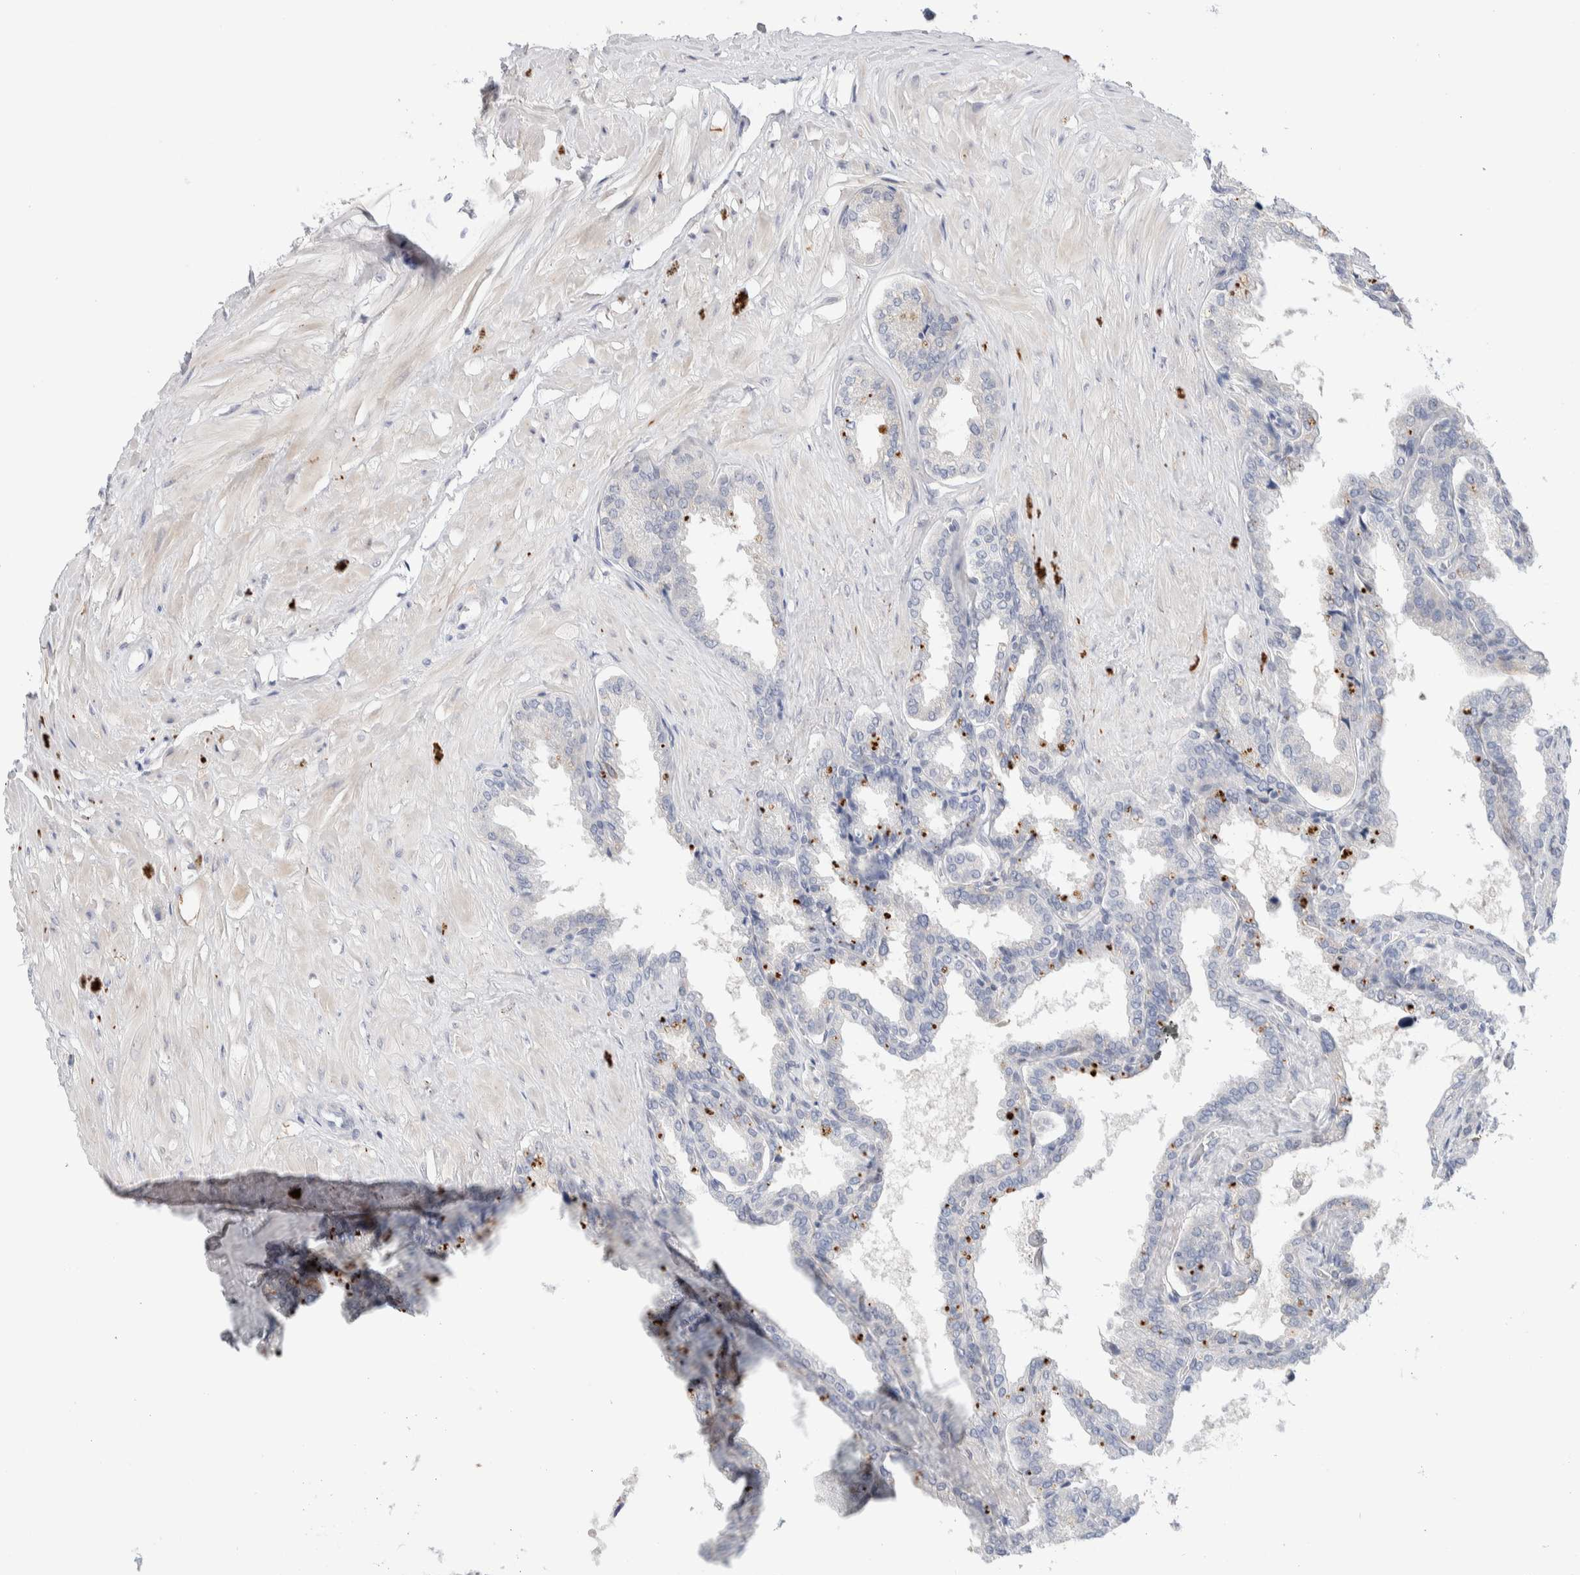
{"staining": {"intensity": "negative", "quantity": "none", "location": "none"}, "tissue": "seminal vesicle", "cell_type": "Glandular cells", "image_type": "normal", "snomed": [{"axis": "morphology", "description": "Normal tissue, NOS"}, {"axis": "topography", "description": "Seminal veicle"}], "caption": "Glandular cells show no significant positivity in unremarkable seminal vesicle.", "gene": "DNAJB6", "patient": {"sex": "male", "age": 46}}